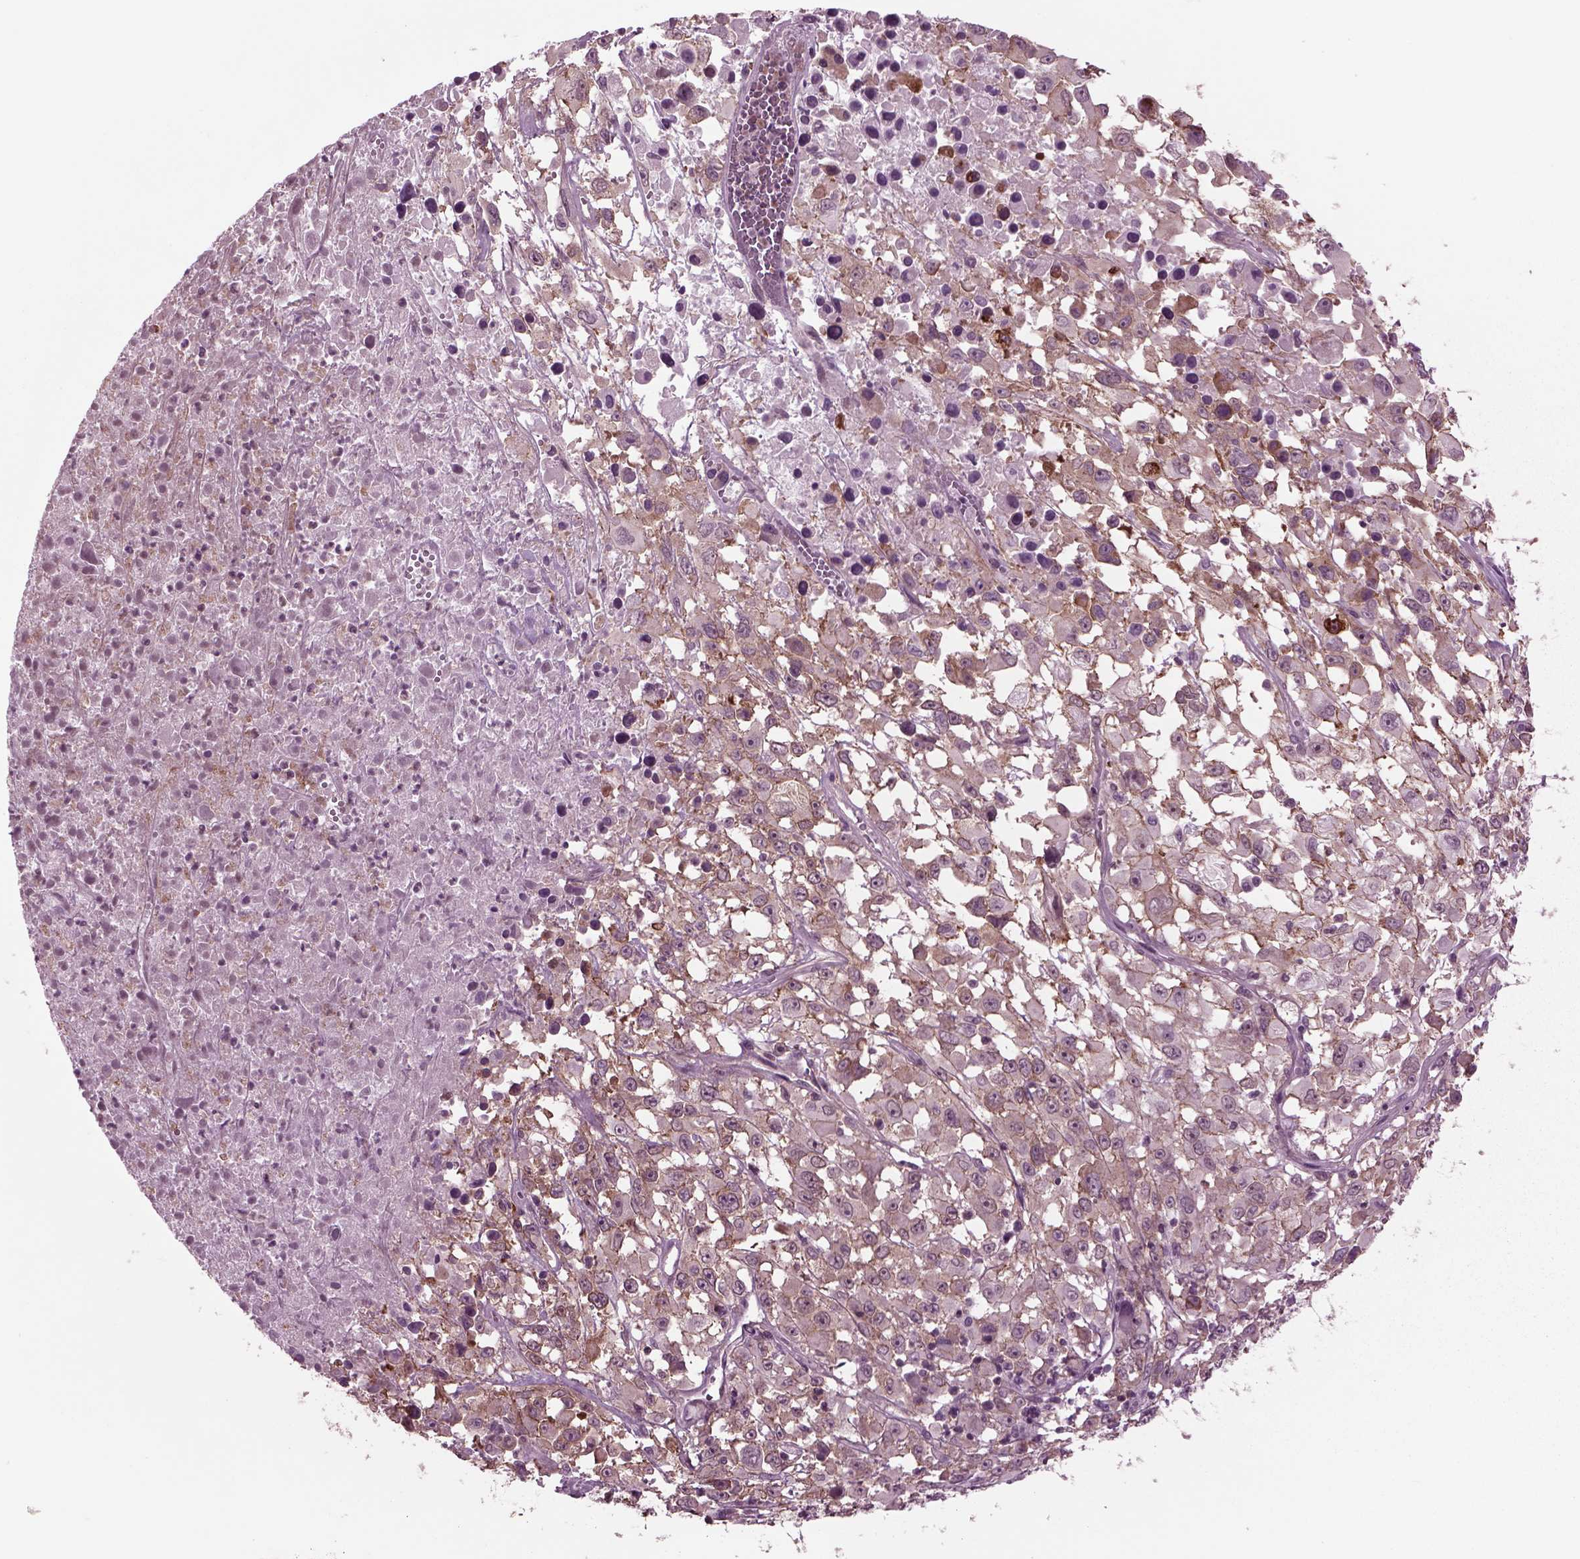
{"staining": {"intensity": "moderate", "quantity": "<25%", "location": "cytoplasmic/membranous"}, "tissue": "melanoma", "cell_type": "Tumor cells", "image_type": "cancer", "snomed": [{"axis": "morphology", "description": "Malignant melanoma, Metastatic site"}, {"axis": "topography", "description": "Soft tissue"}], "caption": "The histopathology image displays immunohistochemical staining of melanoma. There is moderate cytoplasmic/membranous staining is seen in about <25% of tumor cells. The protein is stained brown, and the nuclei are stained in blue (DAB IHC with brightfield microscopy, high magnification).", "gene": "ODF3", "patient": {"sex": "male", "age": 50}}